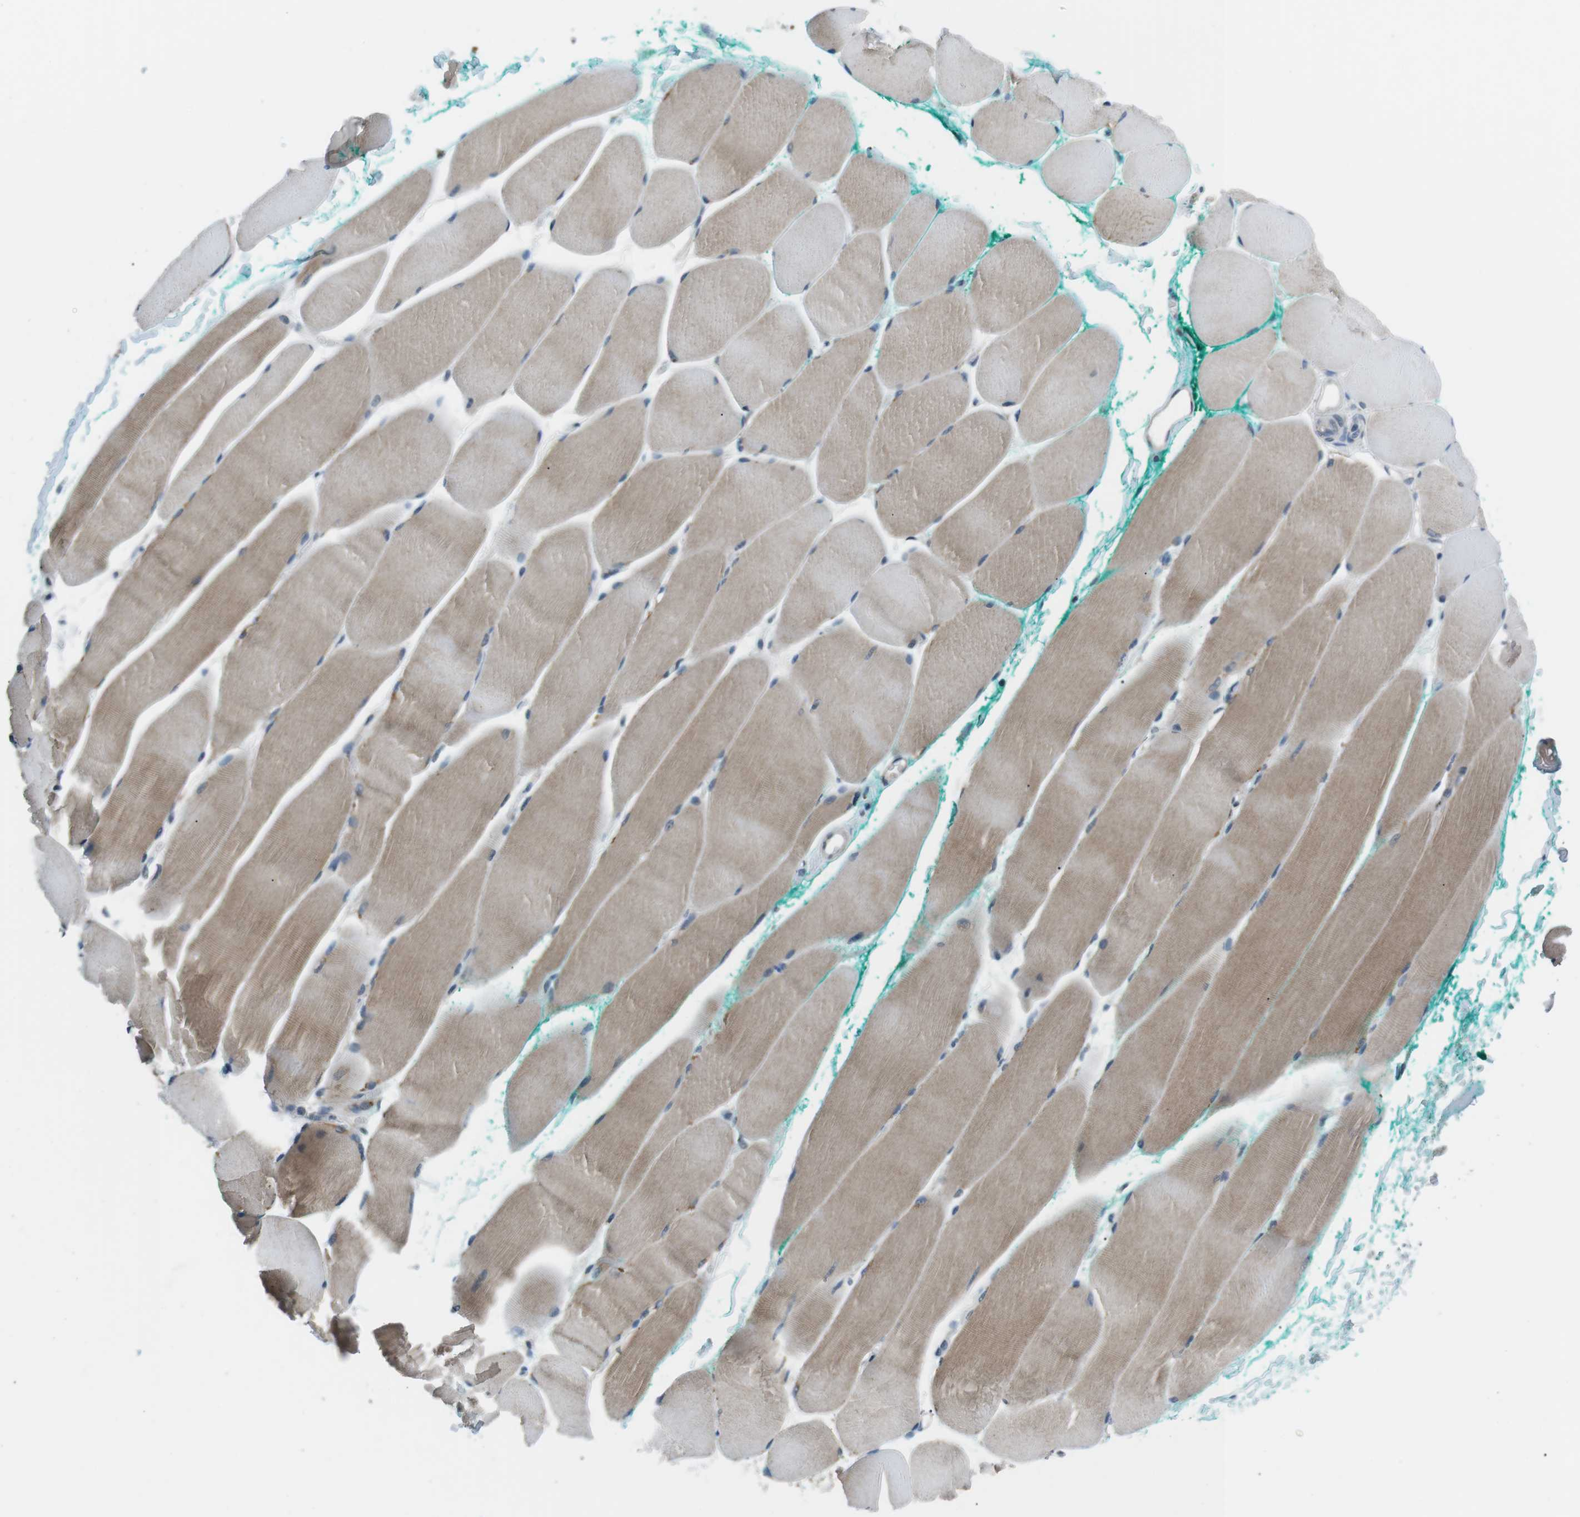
{"staining": {"intensity": "moderate", "quantity": "25%-75%", "location": "cytoplasmic/membranous"}, "tissue": "skeletal muscle", "cell_type": "Myocytes", "image_type": "normal", "snomed": [{"axis": "morphology", "description": "Normal tissue, NOS"}, {"axis": "morphology", "description": "Squamous cell carcinoma, NOS"}, {"axis": "topography", "description": "Skeletal muscle"}], "caption": "The histopathology image displays staining of benign skeletal muscle, revealing moderate cytoplasmic/membranous protein expression (brown color) within myocytes.", "gene": "FAM3B", "patient": {"sex": "male", "age": 51}}